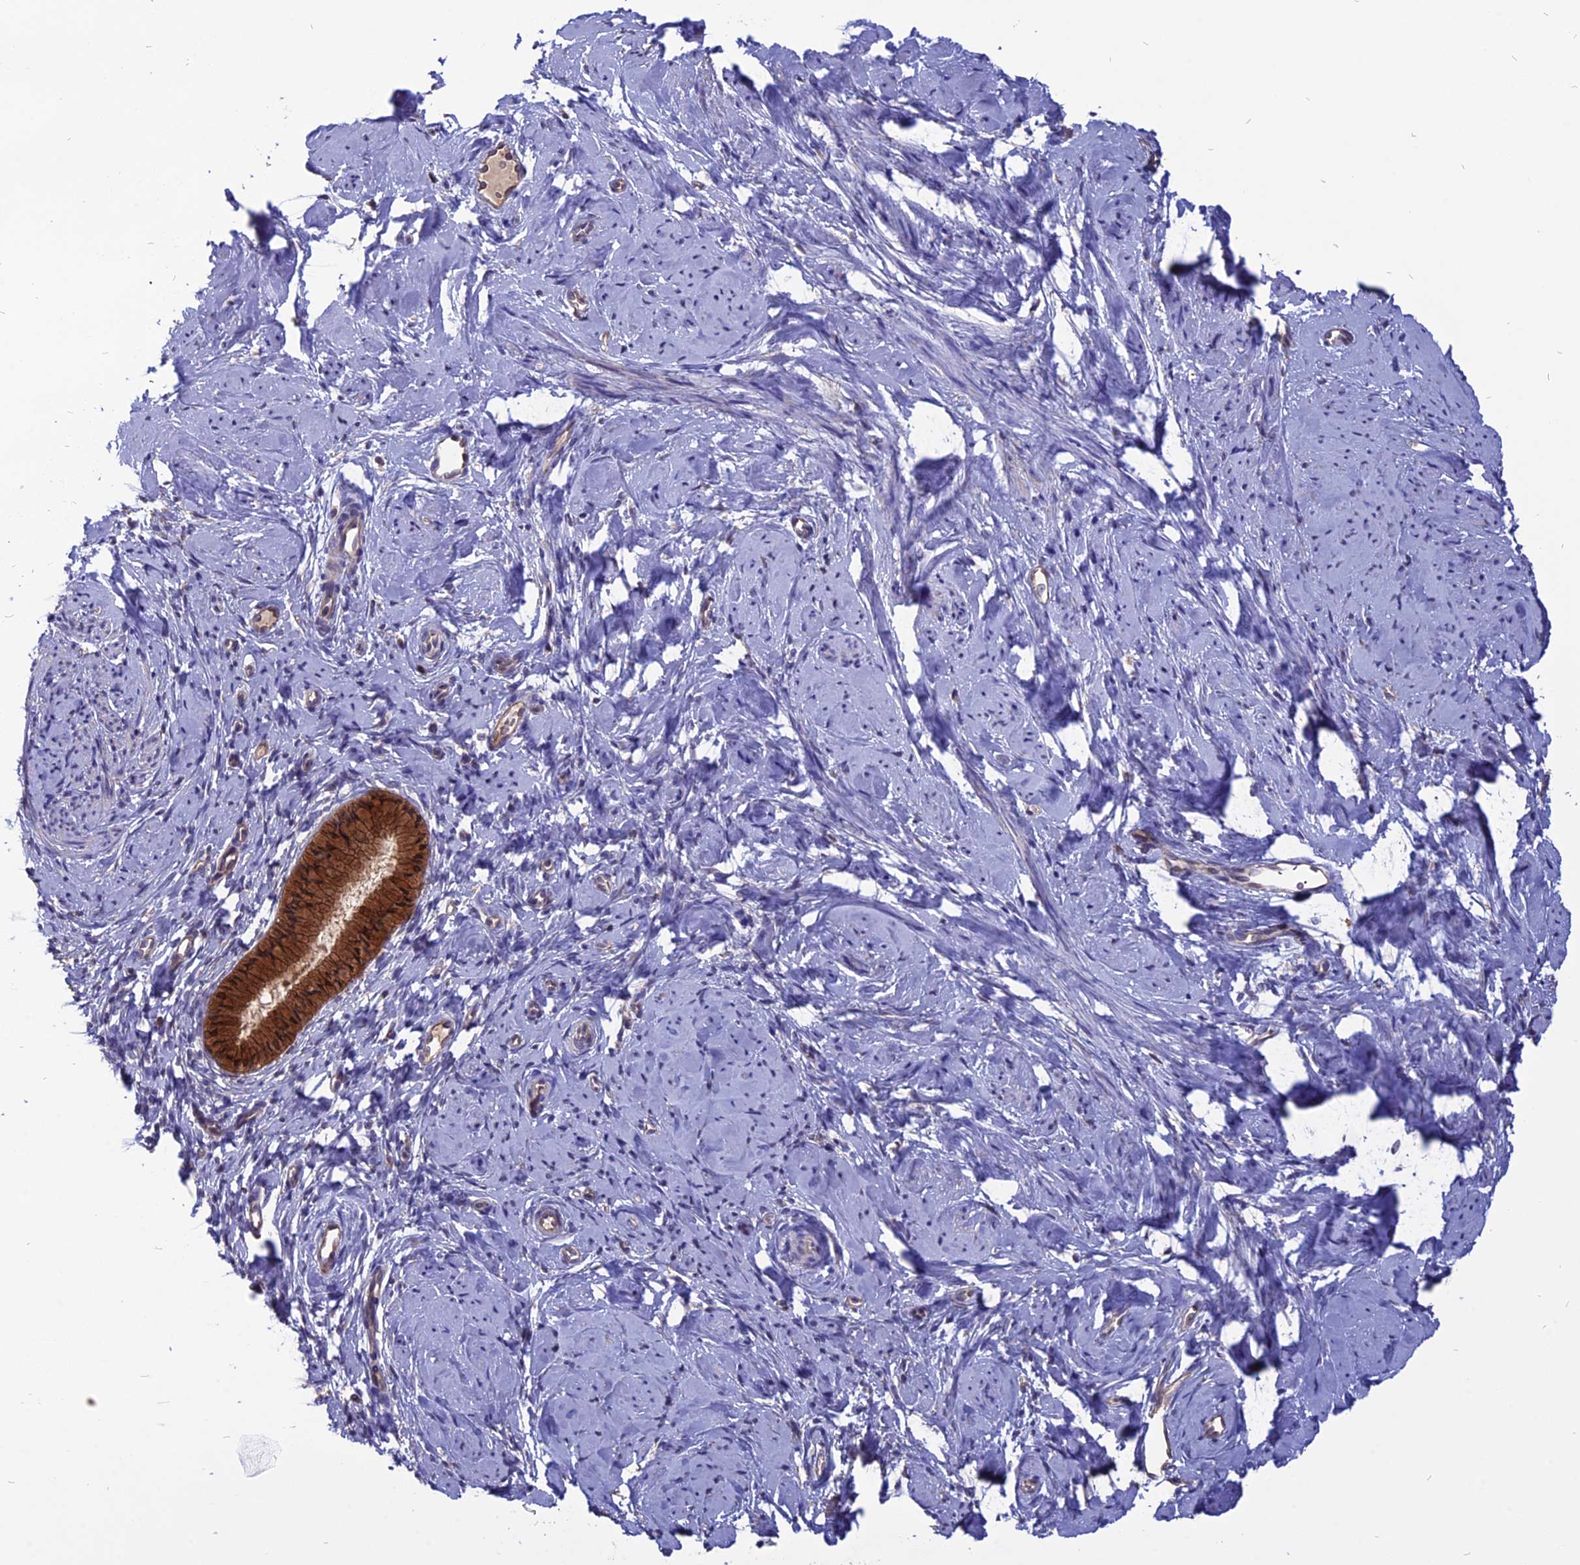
{"staining": {"intensity": "strong", "quantity": ">75%", "location": "cytoplasmic/membranous"}, "tissue": "cervix", "cell_type": "Glandular cells", "image_type": "normal", "snomed": [{"axis": "morphology", "description": "Normal tissue, NOS"}, {"axis": "topography", "description": "Cervix"}], "caption": "Benign cervix reveals strong cytoplasmic/membranous expression in approximately >75% of glandular cells Ihc stains the protein of interest in brown and the nuclei are stained blue..", "gene": "CARMIL2", "patient": {"sex": "female", "age": 57}}